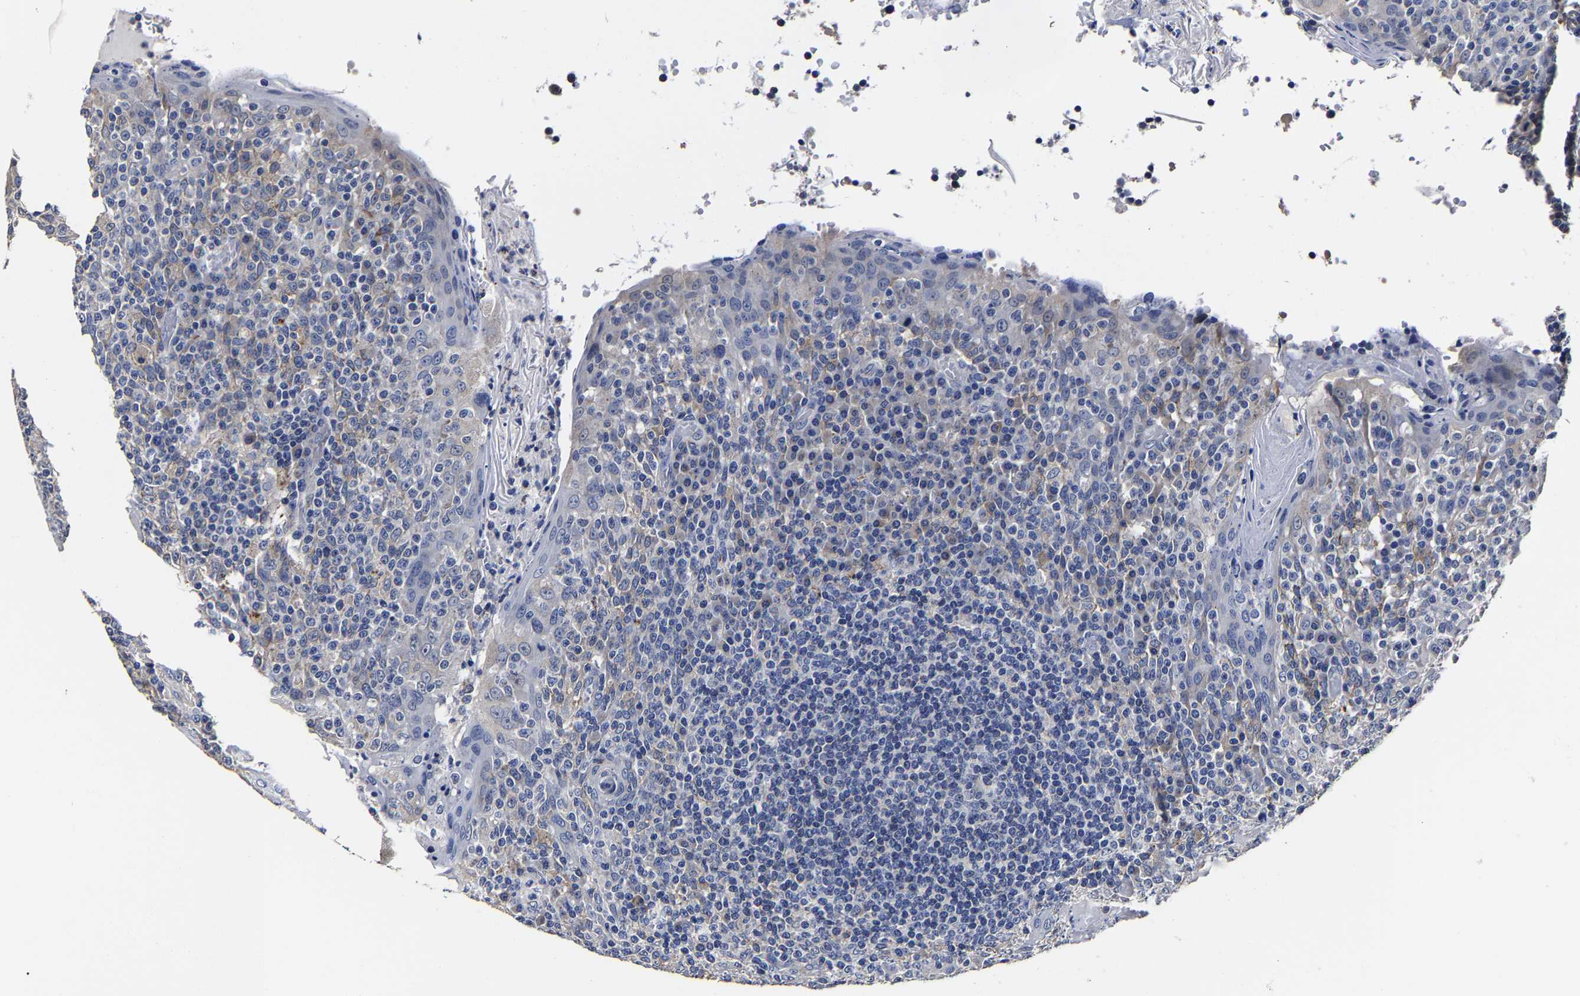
{"staining": {"intensity": "negative", "quantity": "none", "location": "none"}, "tissue": "tonsil", "cell_type": "Germinal center cells", "image_type": "normal", "snomed": [{"axis": "morphology", "description": "Normal tissue, NOS"}, {"axis": "topography", "description": "Tonsil"}], "caption": "A high-resolution photomicrograph shows immunohistochemistry staining of unremarkable tonsil, which reveals no significant expression in germinal center cells. (DAB (3,3'-diaminobenzidine) IHC with hematoxylin counter stain).", "gene": "AASS", "patient": {"sex": "female", "age": 19}}